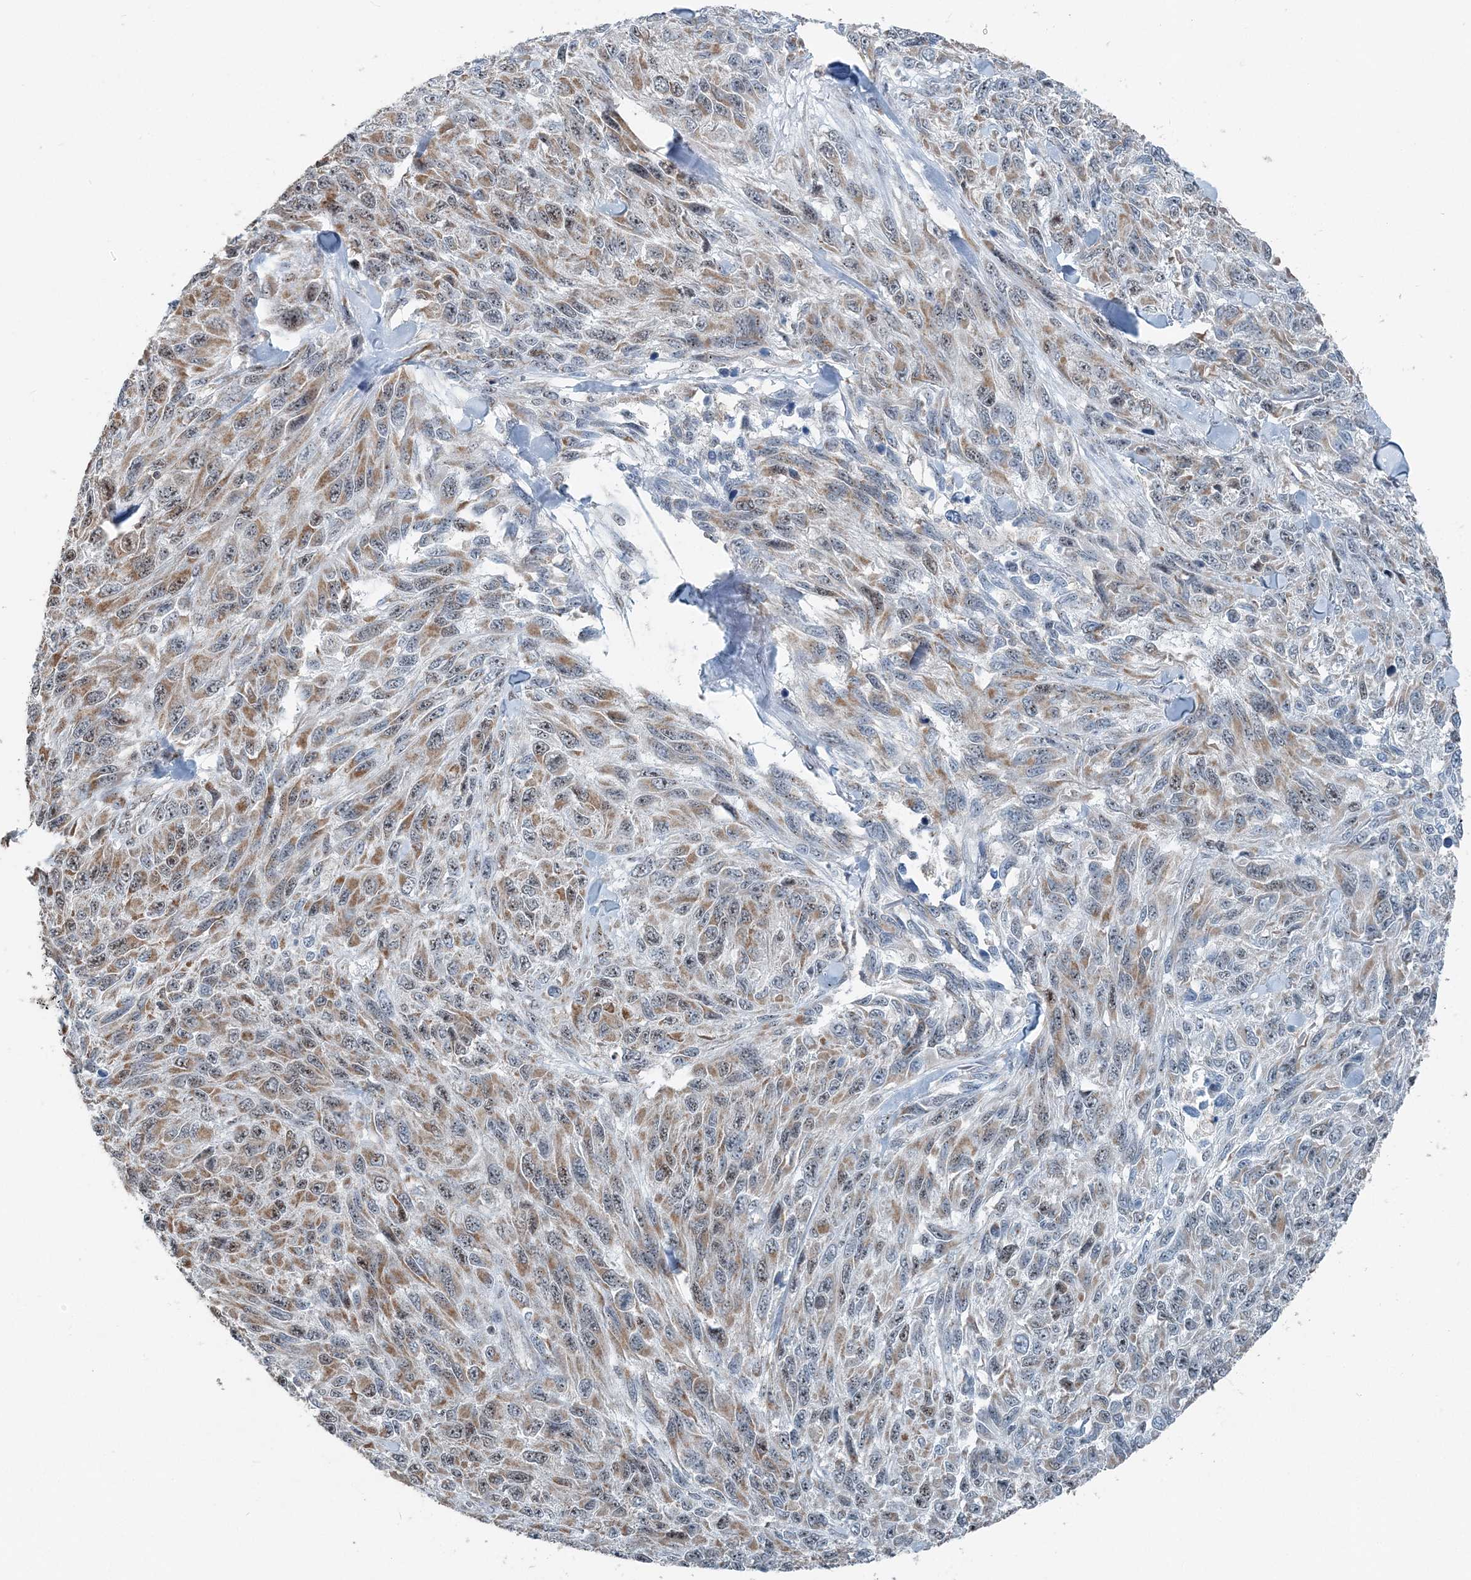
{"staining": {"intensity": "moderate", "quantity": ">75%", "location": "cytoplasmic/membranous"}, "tissue": "melanoma", "cell_type": "Tumor cells", "image_type": "cancer", "snomed": [{"axis": "morphology", "description": "Malignant melanoma, NOS"}, {"axis": "topography", "description": "Skin"}], "caption": "Melanoma tissue exhibits moderate cytoplasmic/membranous staining in approximately >75% of tumor cells", "gene": "SUCLG1", "patient": {"sex": "female", "age": 96}}